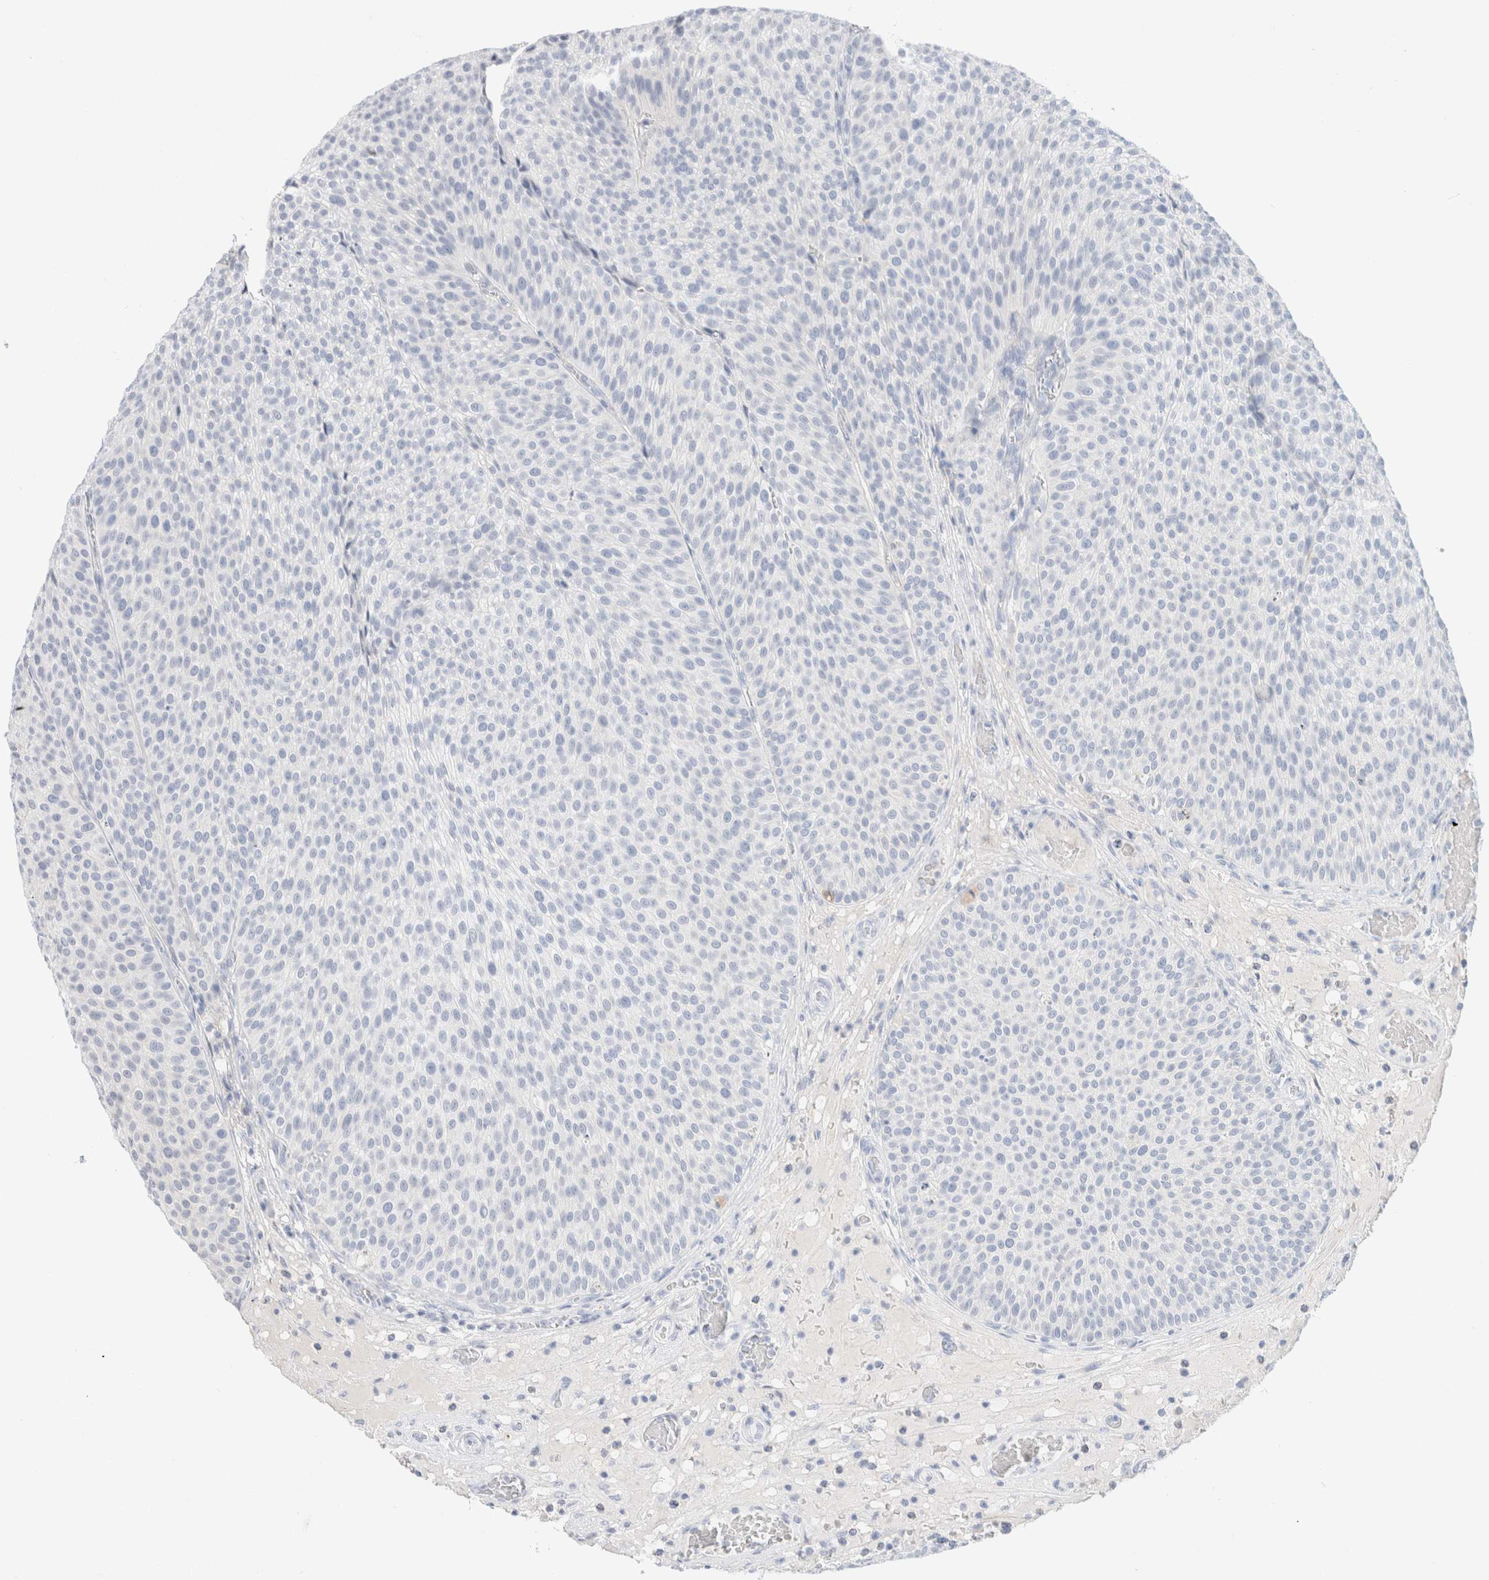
{"staining": {"intensity": "negative", "quantity": "none", "location": "none"}, "tissue": "urothelial cancer", "cell_type": "Tumor cells", "image_type": "cancer", "snomed": [{"axis": "morphology", "description": "Normal tissue, NOS"}, {"axis": "morphology", "description": "Urothelial carcinoma, Low grade"}, {"axis": "topography", "description": "Smooth muscle"}, {"axis": "topography", "description": "Urinary bladder"}], "caption": "Urothelial cancer was stained to show a protein in brown. There is no significant staining in tumor cells. Nuclei are stained in blue.", "gene": "CPQ", "patient": {"sex": "male", "age": 60}}